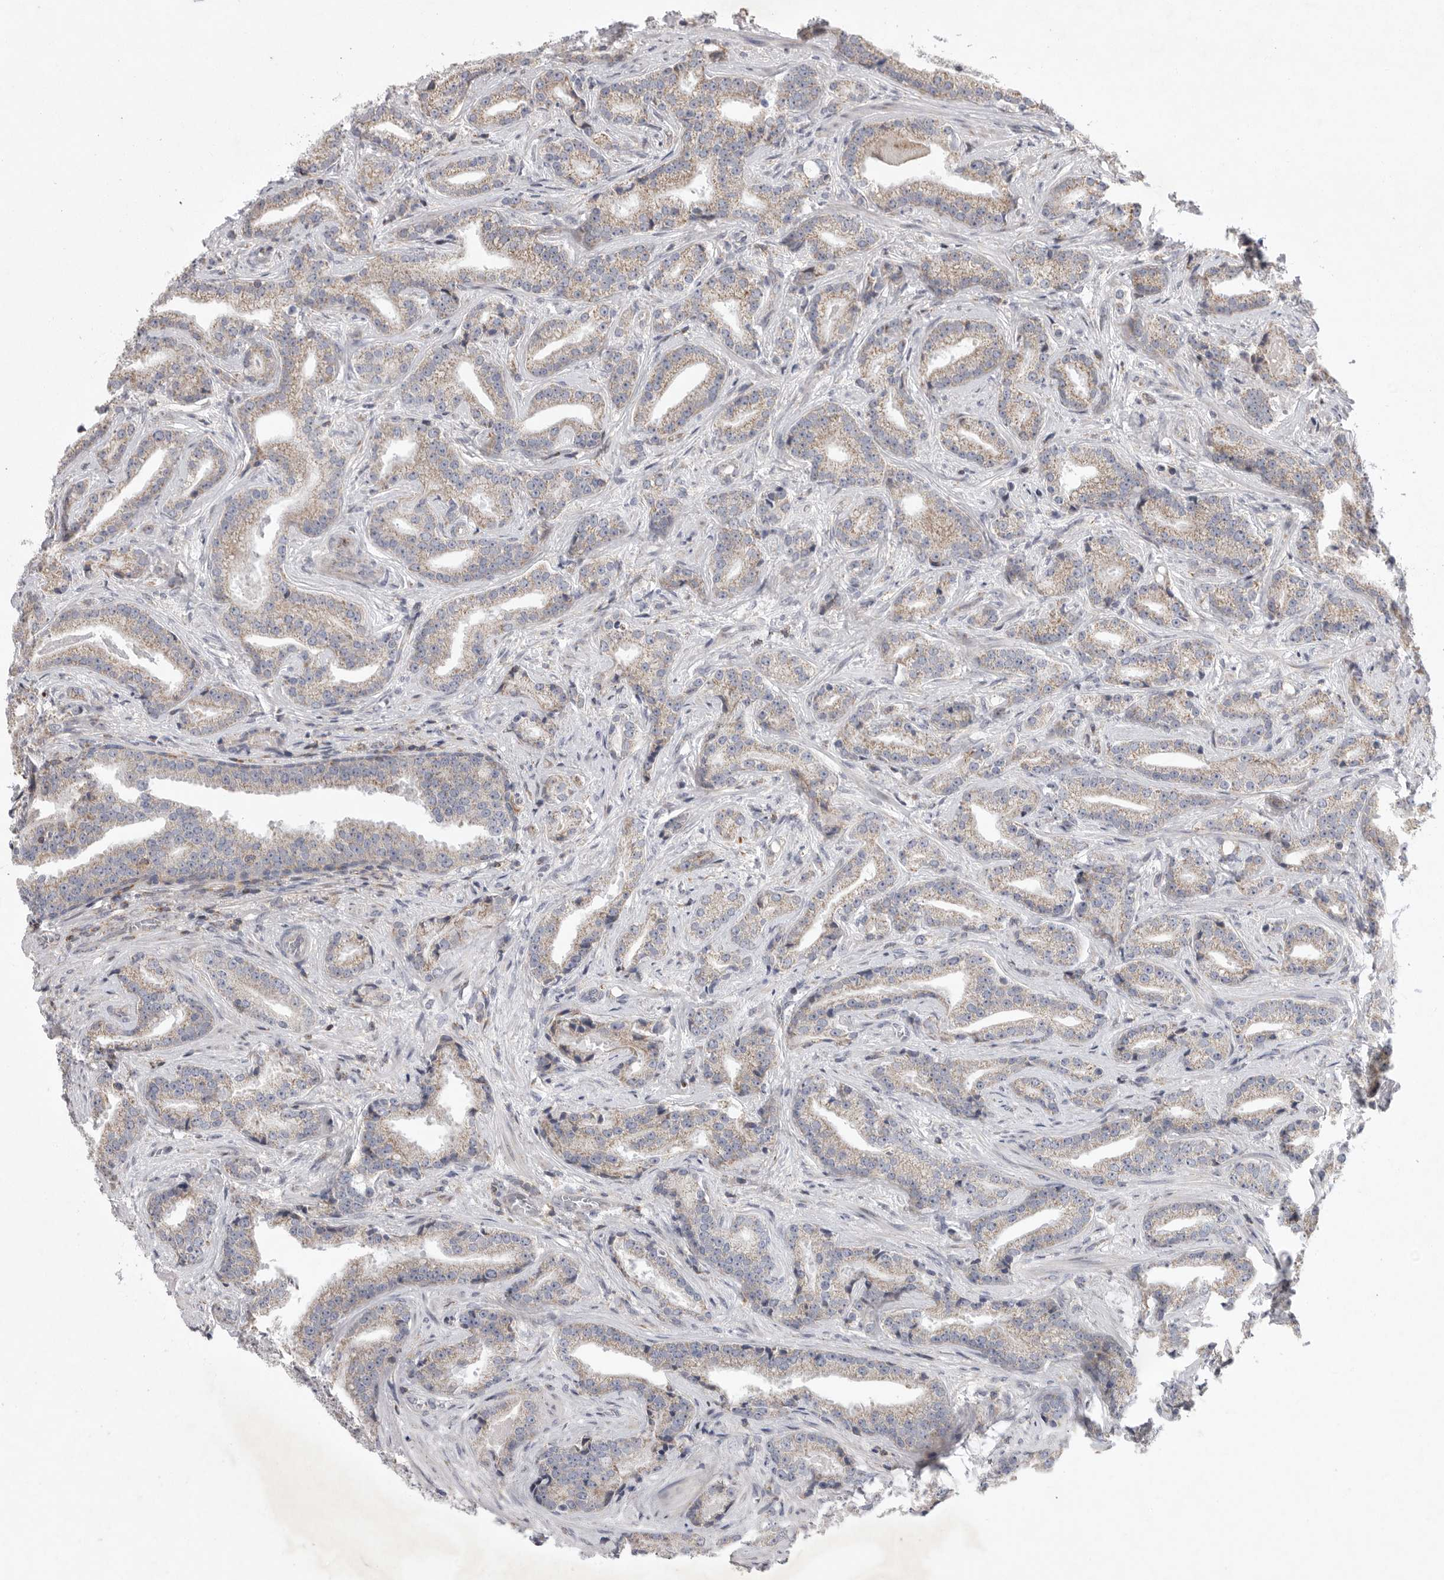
{"staining": {"intensity": "weak", "quantity": "25%-75%", "location": "cytoplasmic/membranous"}, "tissue": "prostate cancer", "cell_type": "Tumor cells", "image_type": "cancer", "snomed": [{"axis": "morphology", "description": "Adenocarcinoma, Low grade"}, {"axis": "topography", "description": "Prostate"}], "caption": "Weak cytoplasmic/membranous expression is identified in approximately 25%-75% of tumor cells in prostate adenocarcinoma (low-grade).", "gene": "MPZL1", "patient": {"sex": "male", "age": 67}}